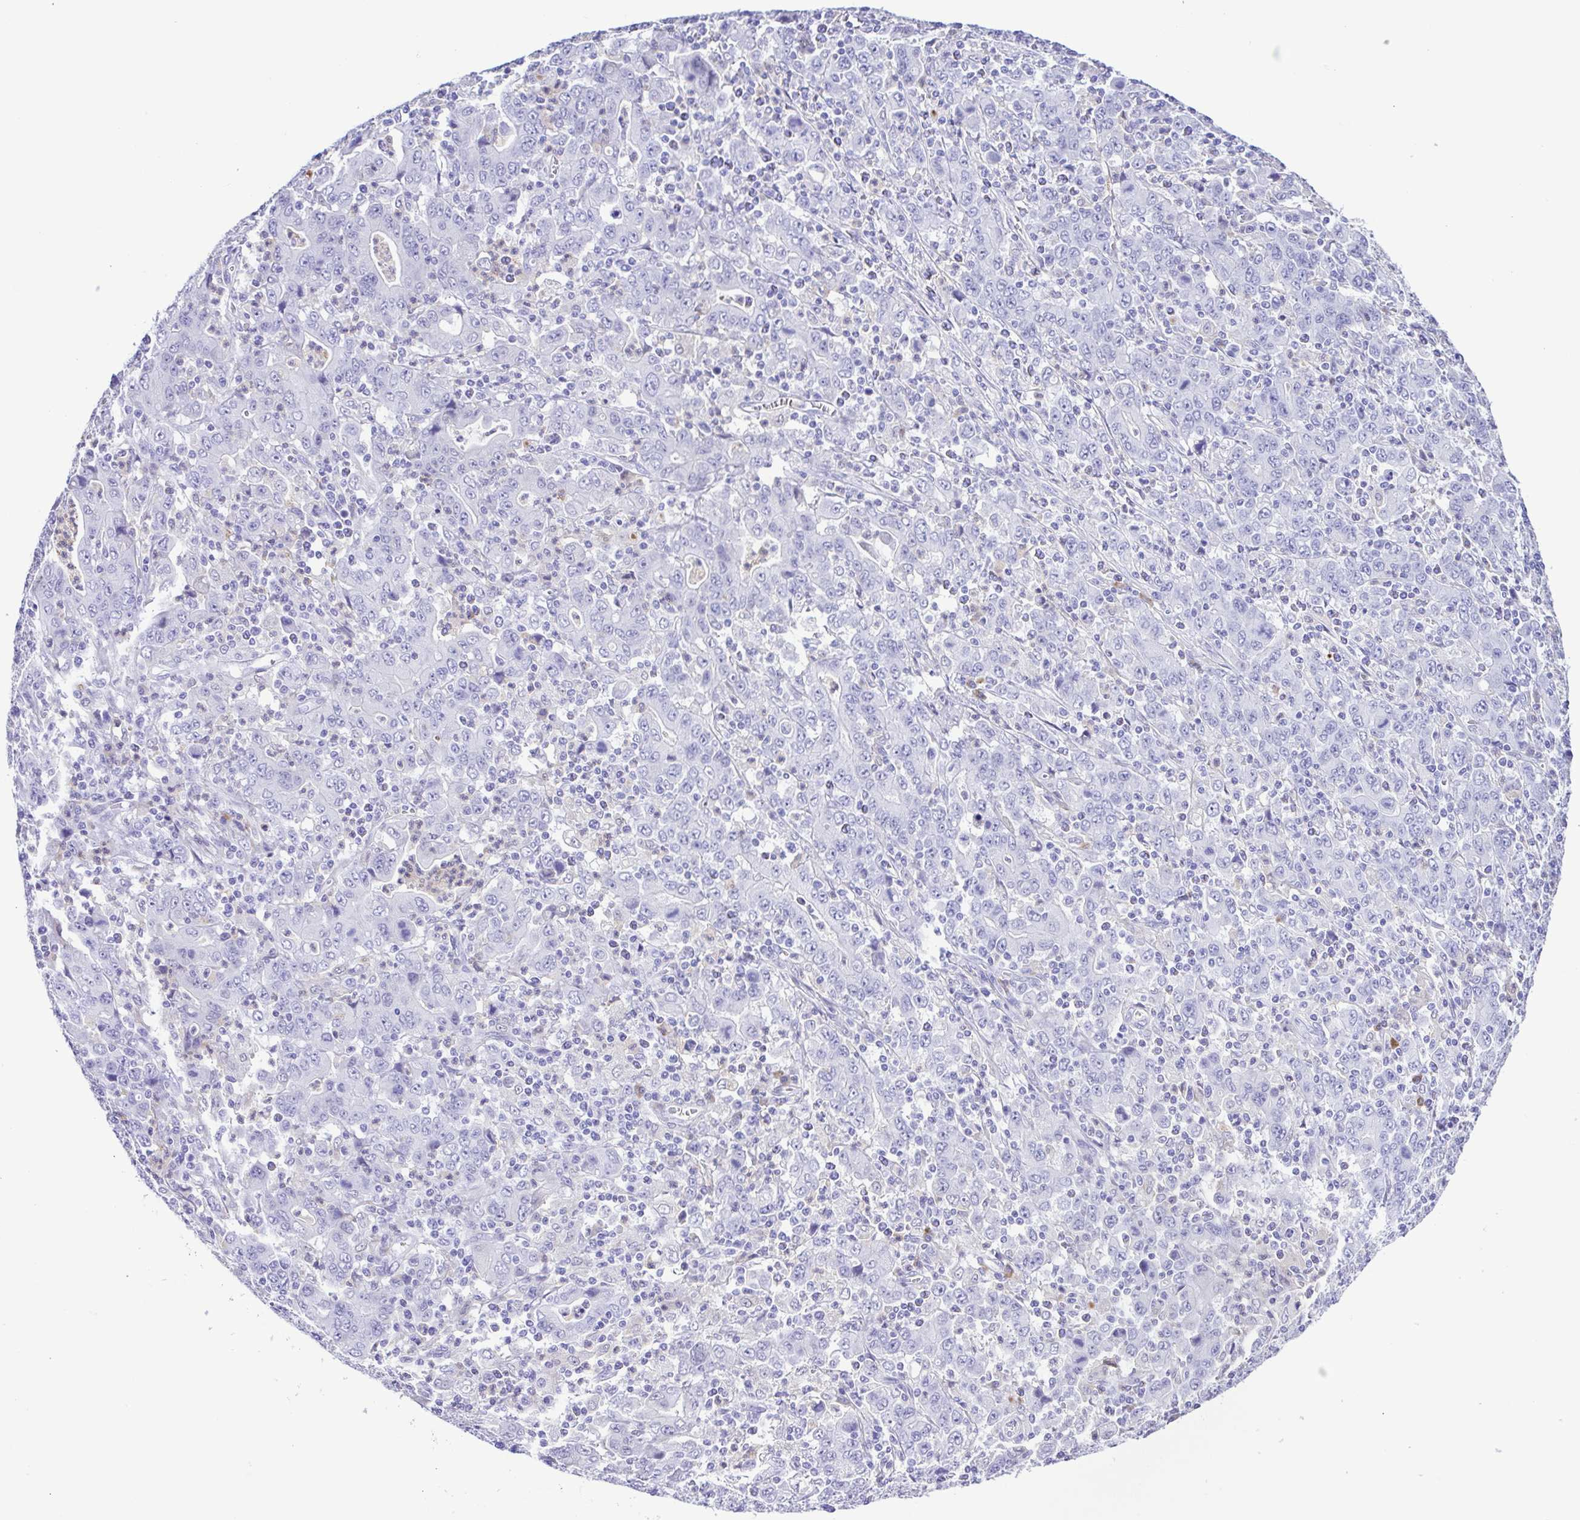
{"staining": {"intensity": "negative", "quantity": "none", "location": "none"}, "tissue": "stomach cancer", "cell_type": "Tumor cells", "image_type": "cancer", "snomed": [{"axis": "morphology", "description": "Adenocarcinoma, NOS"}, {"axis": "topography", "description": "Stomach, upper"}], "caption": "IHC histopathology image of human stomach cancer (adenocarcinoma) stained for a protein (brown), which displays no positivity in tumor cells.", "gene": "GPR17", "patient": {"sex": "male", "age": 69}}